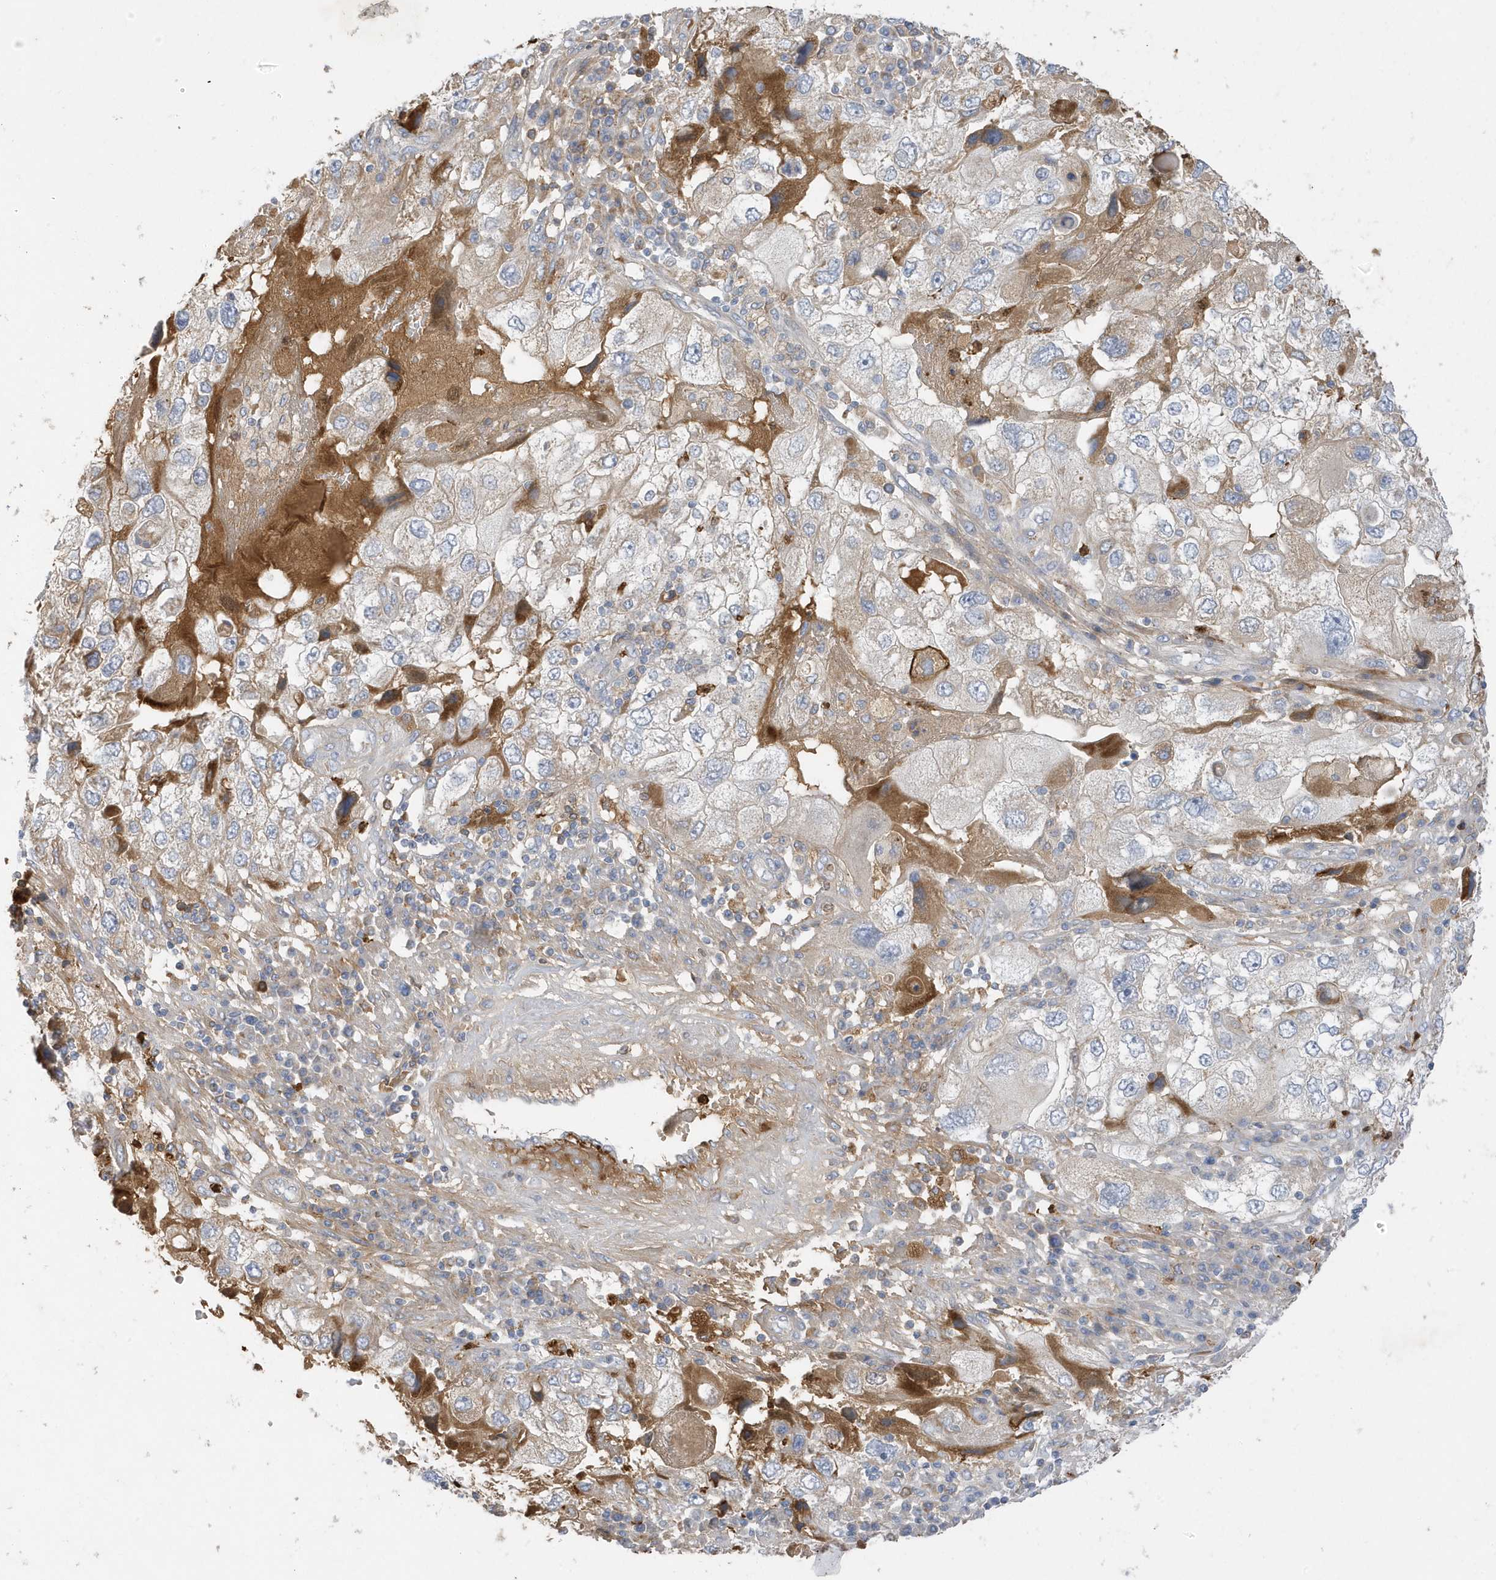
{"staining": {"intensity": "weak", "quantity": "<25%", "location": "cytoplasmic/membranous"}, "tissue": "endometrial cancer", "cell_type": "Tumor cells", "image_type": "cancer", "snomed": [{"axis": "morphology", "description": "Adenocarcinoma, NOS"}, {"axis": "topography", "description": "Endometrium"}], "caption": "This micrograph is of endometrial adenocarcinoma stained with immunohistochemistry (IHC) to label a protein in brown with the nuclei are counter-stained blue. There is no staining in tumor cells.", "gene": "DPP9", "patient": {"sex": "female", "age": 49}}